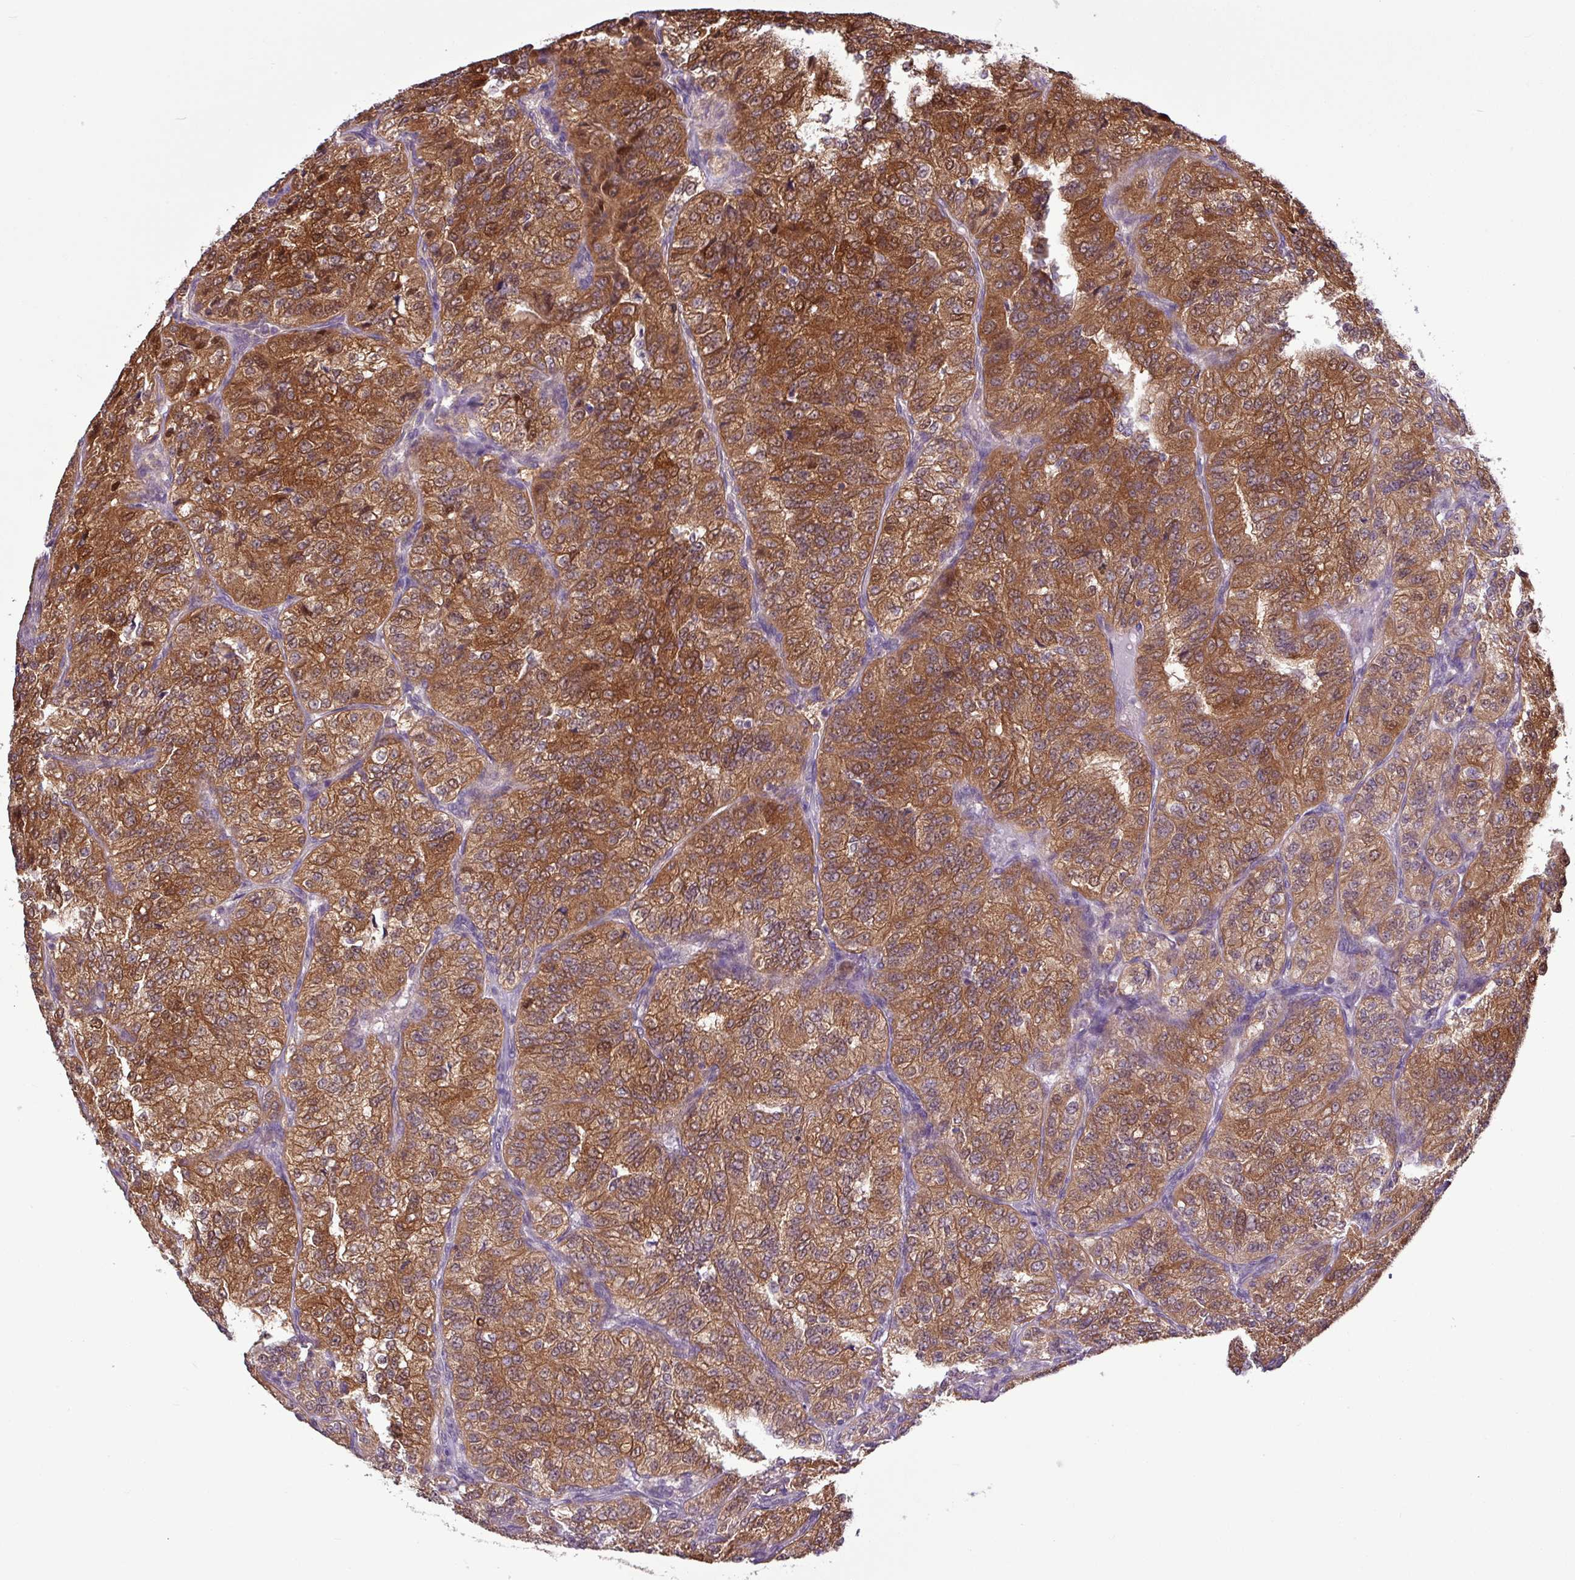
{"staining": {"intensity": "strong", "quantity": ">75%", "location": "cytoplasmic/membranous"}, "tissue": "renal cancer", "cell_type": "Tumor cells", "image_type": "cancer", "snomed": [{"axis": "morphology", "description": "Adenocarcinoma, NOS"}, {"axis": "topography", "description": "Kidney"}], "caption": "Protein expression analysis of human renal adenocarcinoma reveals strong cytoplasmic/membranous expression in approximately >75% of tumor cells.", "gene": "ZNF217", "patient": {"sex": "female", "age": 63}}